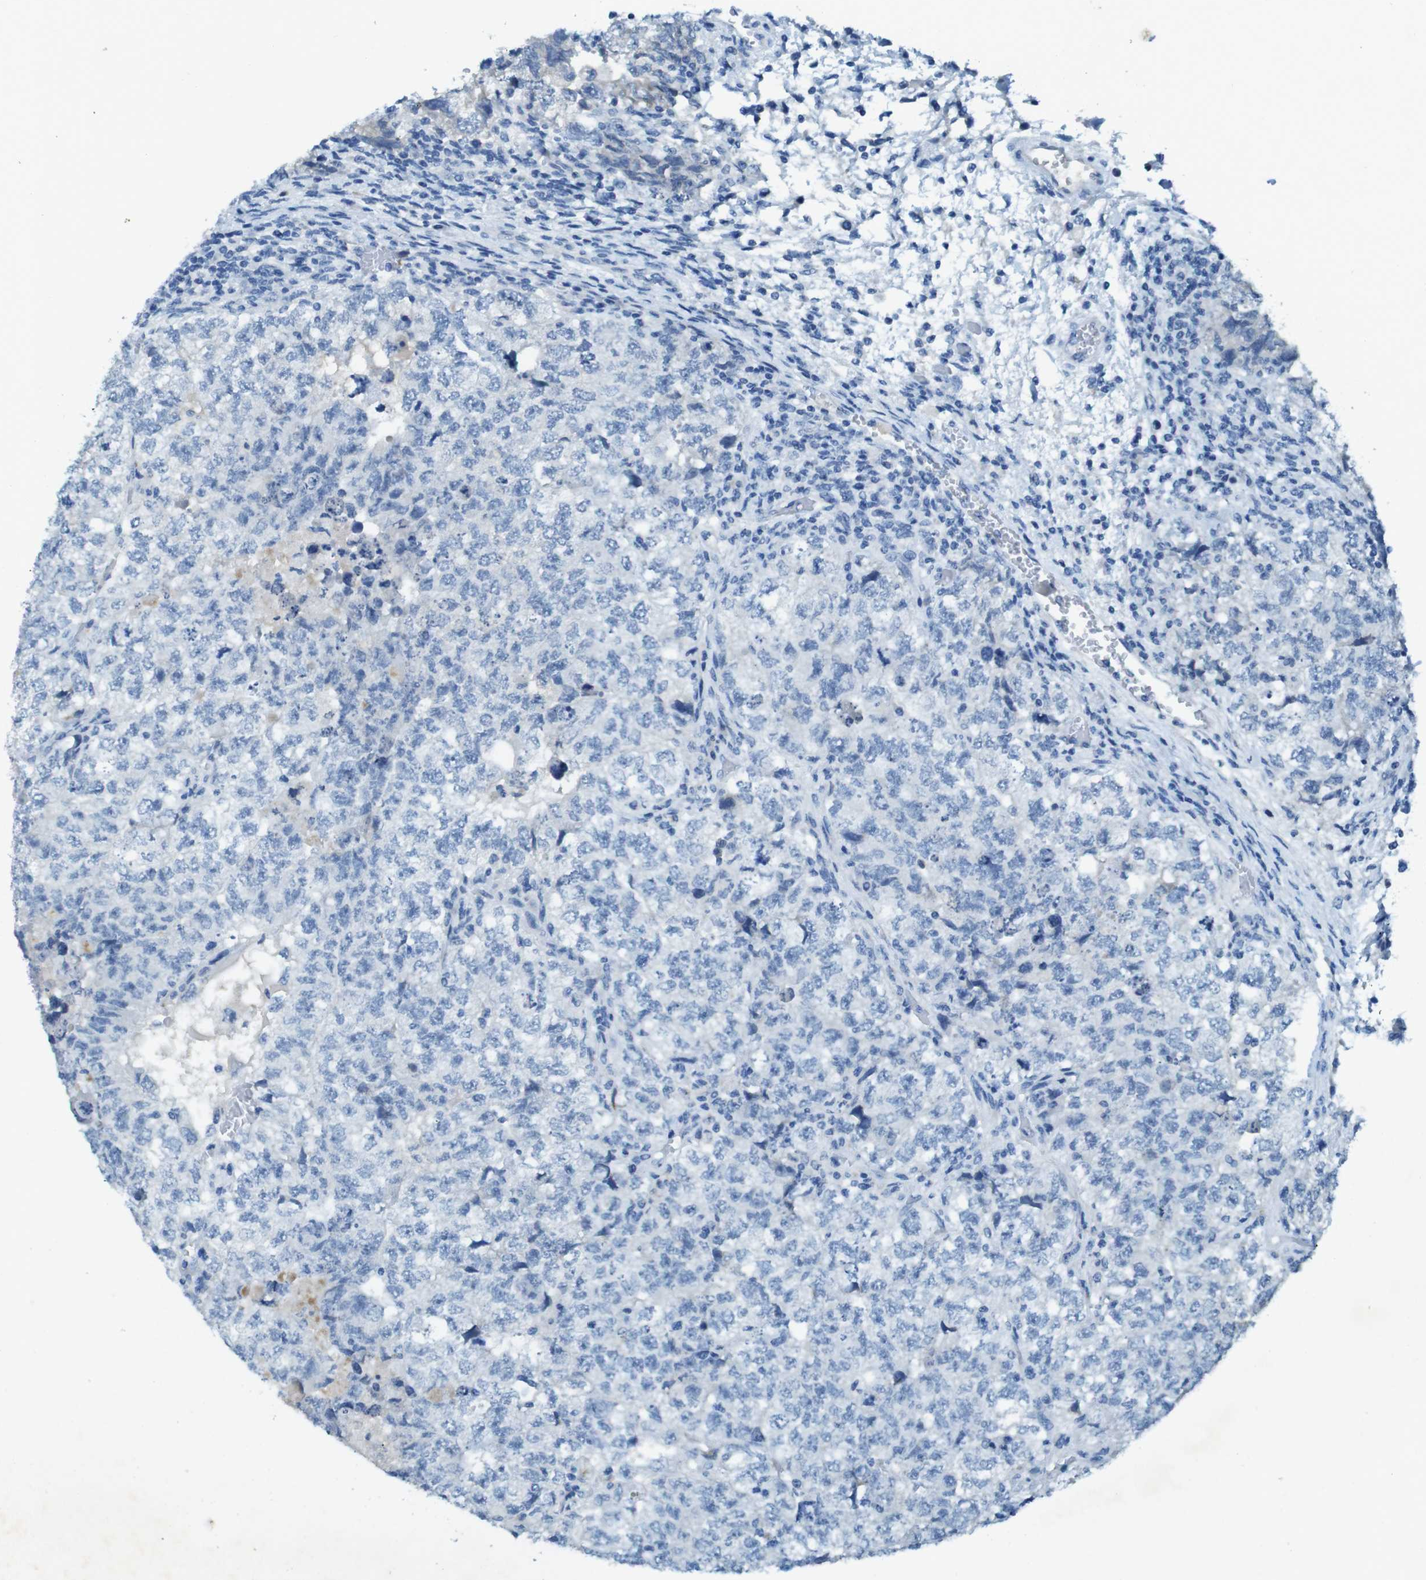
{"staining": {"intensity": "negative", "quantity": "none", "location": "none"}, "tissue": "testis cancer", "cell_type": "Tumor cells", "image_type": "cancer", "snomed": [{"axis": "morphology", "description": "Carcinoma, Embryonal, NOS"}, {"axis": "topography", "description": "Testis"}], "caption": "This histopathology image is of testis embryonal carcinoma stained with IHC to label a protein in brown with the nuclei are counter-stained blue. There is no staining in tumor cells. (Brightfield microscopy of DAB (3,3'-diaminobenzidine) immunohistochemistry at high magnification).", "gene": "CD320", "patient": {"sex": "male", "age": 36}}